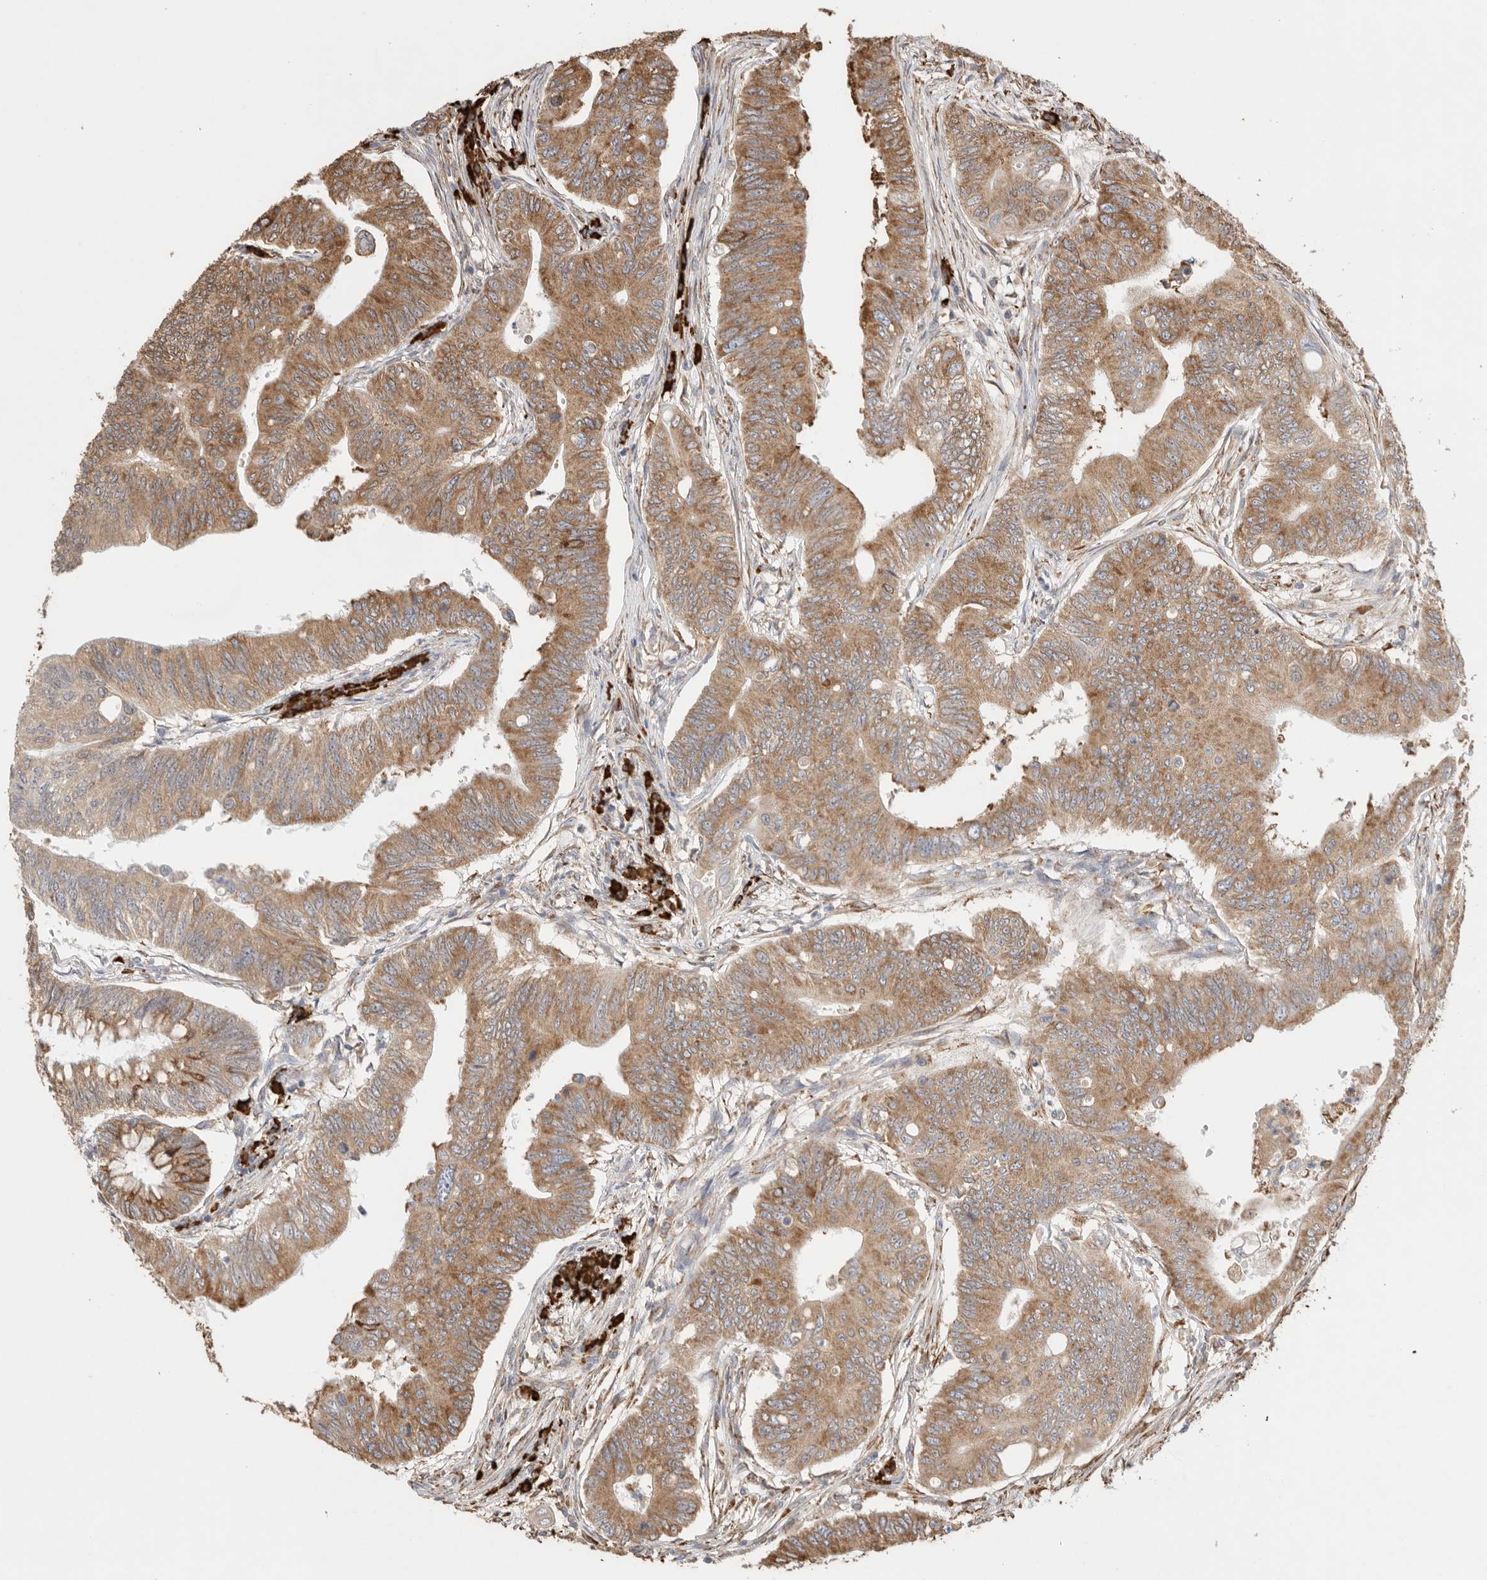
{"staining": {"intensity": "moderate", "quantity": ">75%", "location": "cytoplasmic/membranous"}, "tissue": "colorectal cancer", "cell_type": "Tumor cells", "image_type": "cancer", "snomed": [{"axis": "morphology", "description": "Adenoma, NOS"}, {"axis": "morphology", "description": "Adenocarcinoma, NOS"}, {"axis": "topography", "description": "Colon"}], "caption": "Immunohistochemistry histopathology image of colorectal adenocarcinoma stained for a protein (brown), which exhibits medium levels of moderate cytoplasmic/membranous staining in approximately >75% of tumor cells.", "gene": "BLOC1S5", "patient": {"sex": "male", "age": 79}}